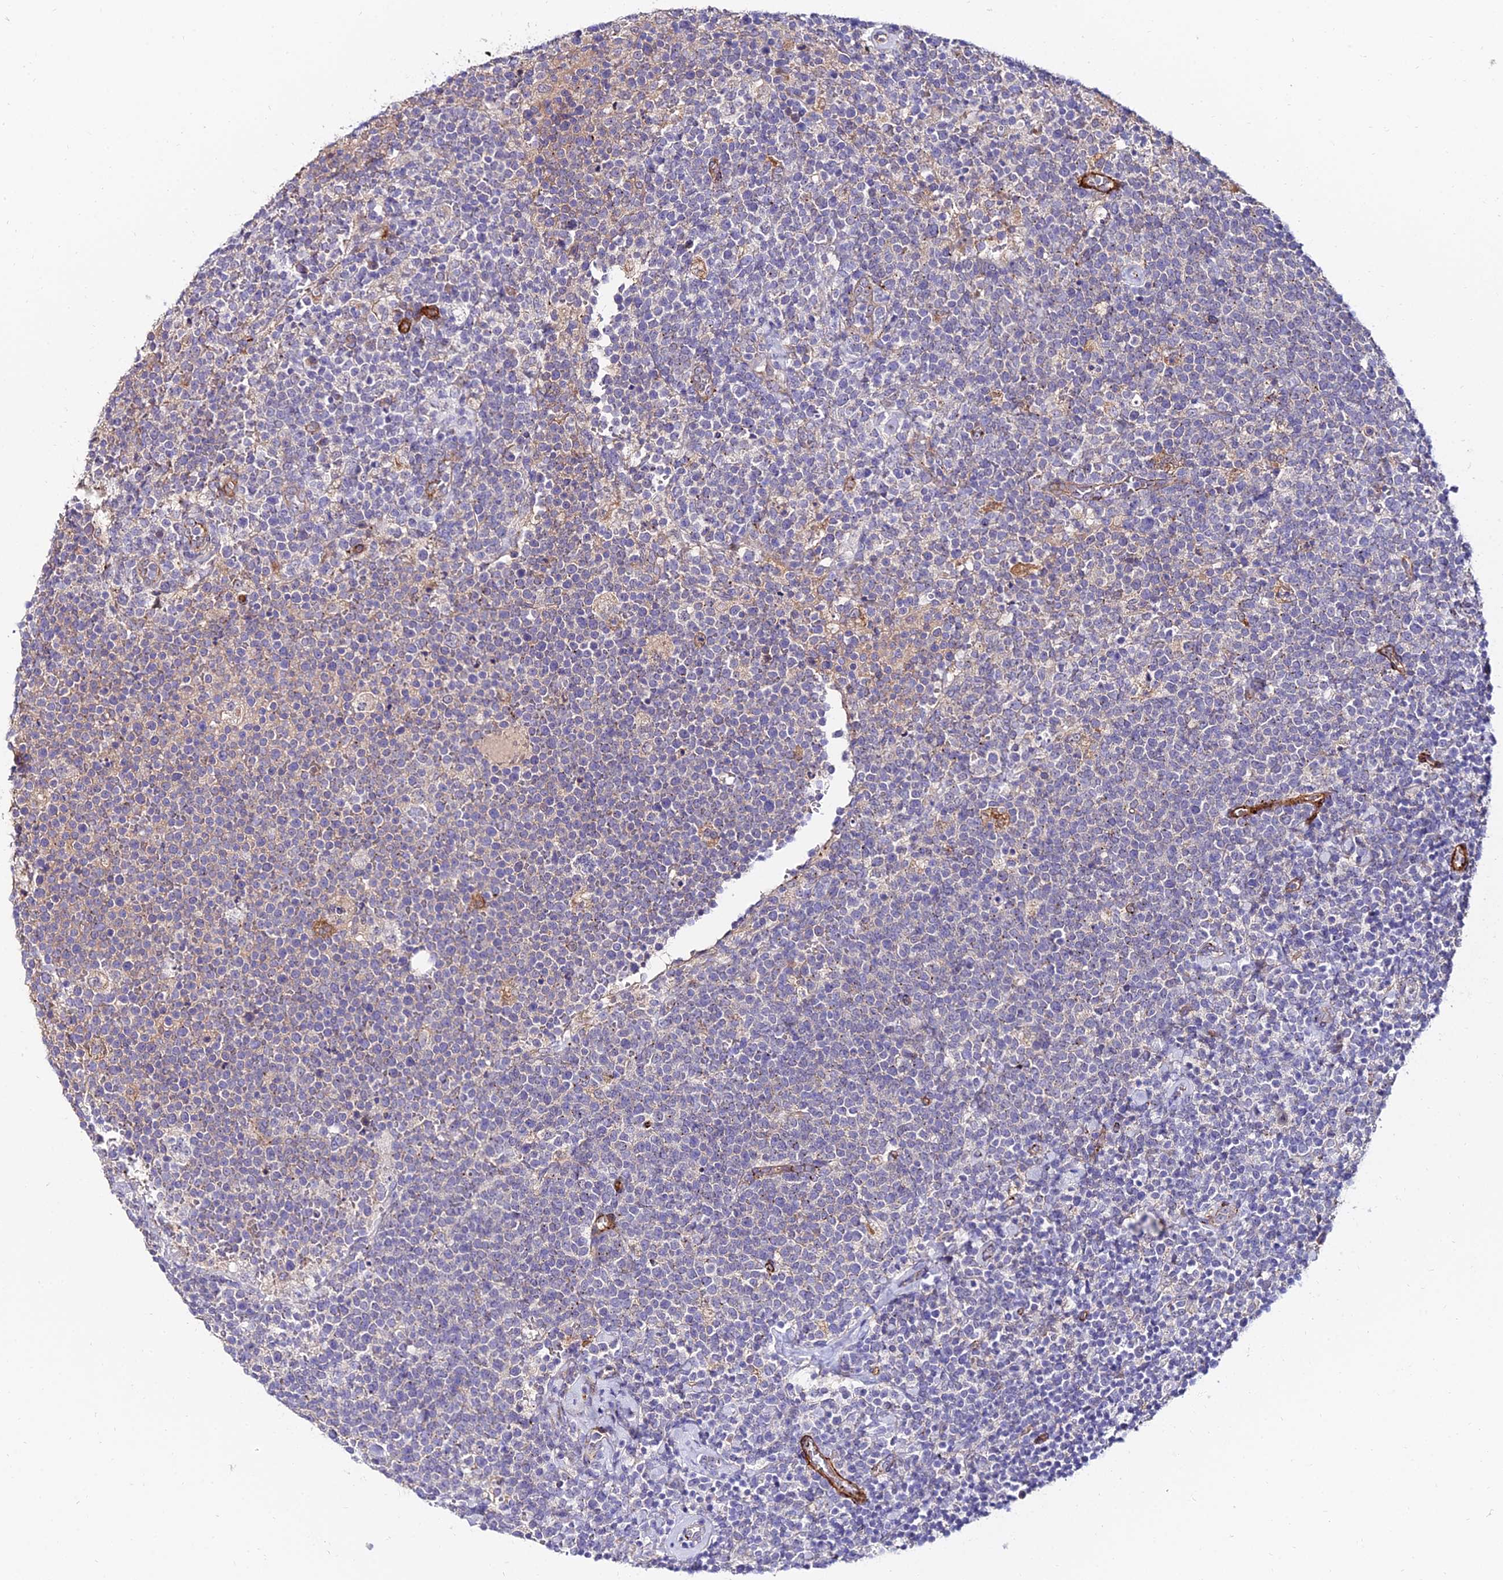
{"staining": {"intensity": "negative", "quantity": "none", "location": "none"}, "tissue": "lymphoma", "cell_type": "Tumor cells", "image_type": "cancer", "snomed": [{"axis": "morphology", "description": "Malignant lymphoma, non-Hodgkin's type, High grade"}, {"axis": "topography", "description": "Lymph node"}], "caption": "Tumor cells are negative for protein expression in human lymphoma. Brightfield microscopy of IHC stained with DAB (brown) and hematoxylin (blue), captured at high magnification.", "gene": "ALDH3B2", "patient": {"sex": "male", "age": 61}}